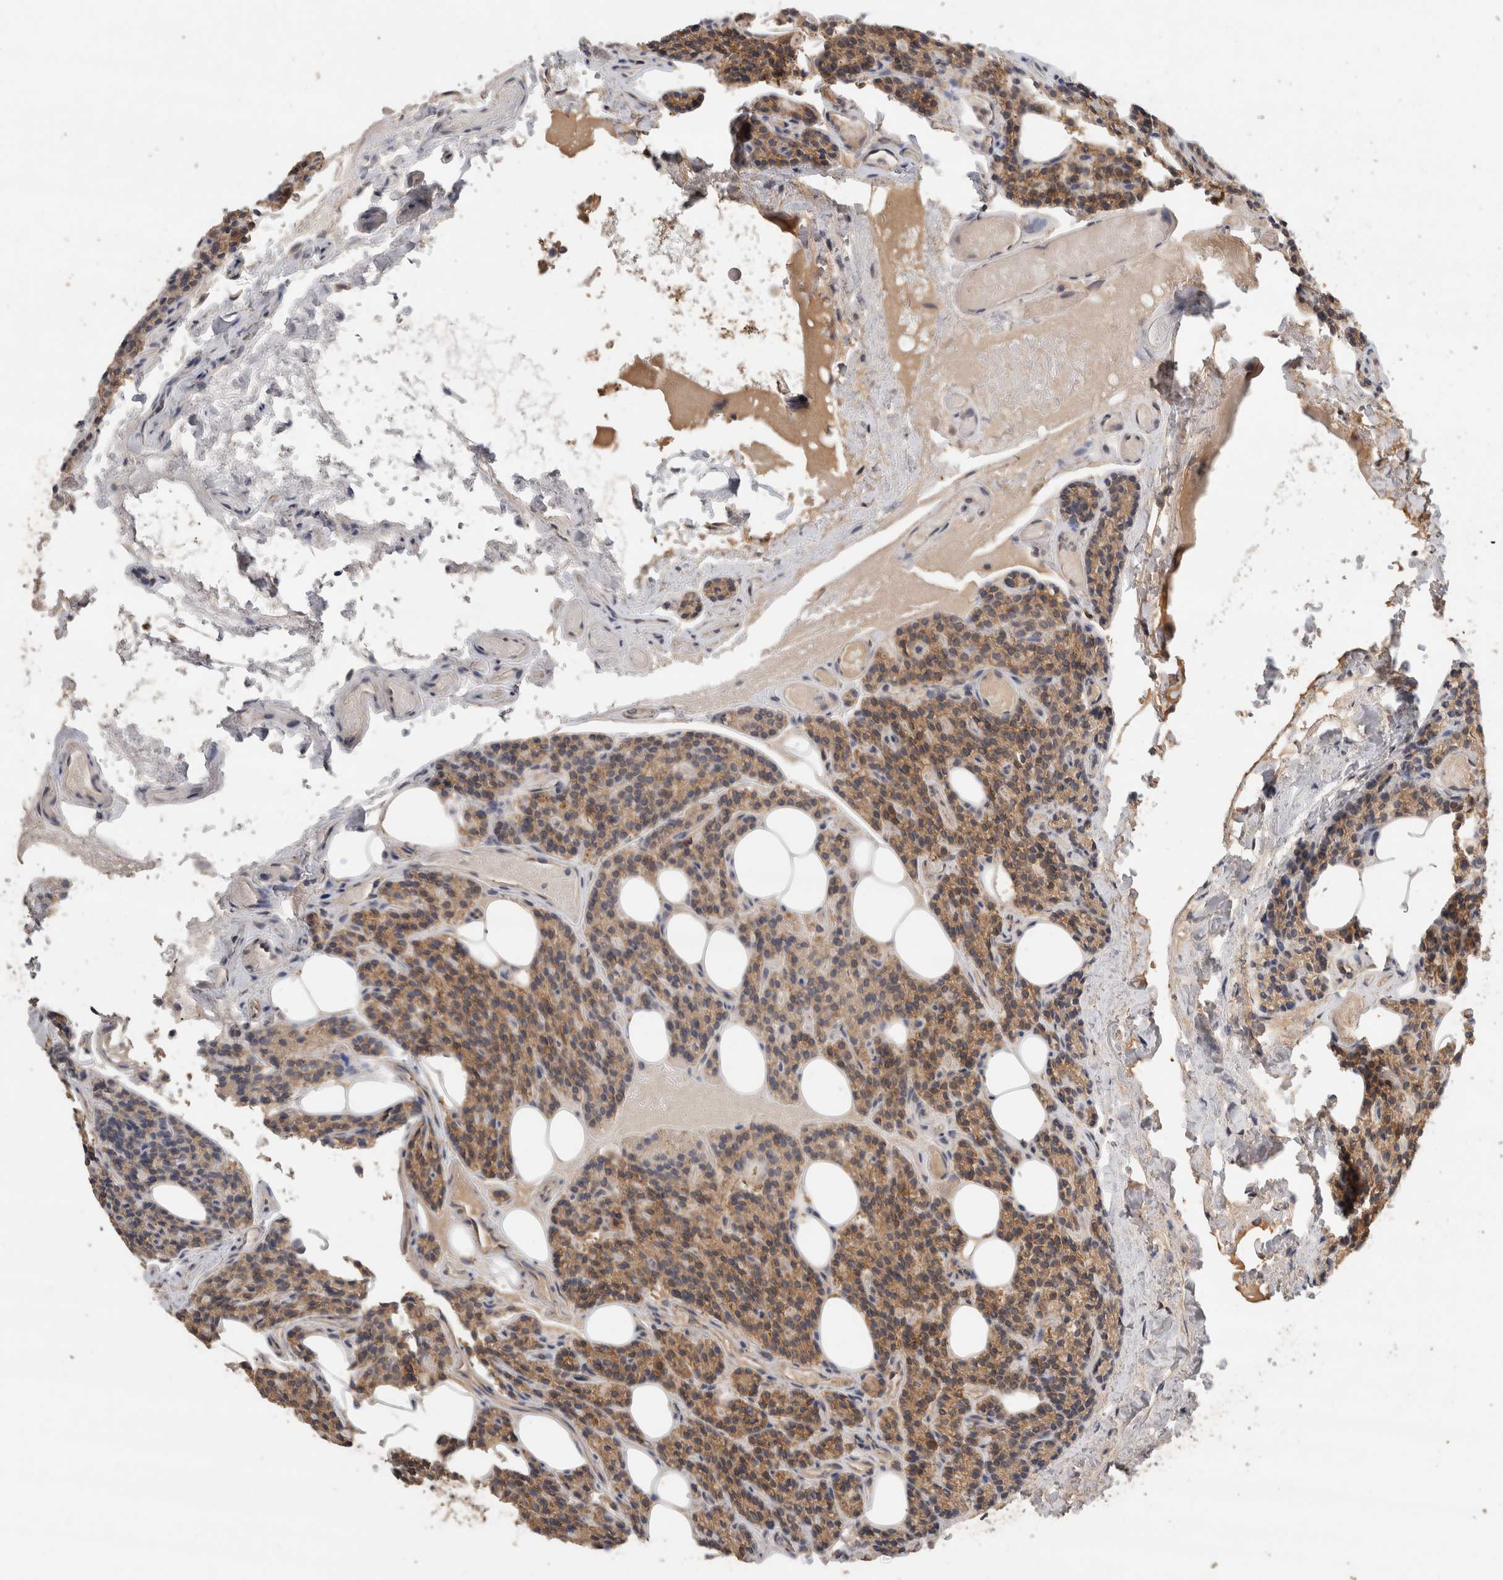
{"staining": {"intensity": "moderate", "quantity": ">75%", "location": "cytoplasmic/membranous"}, "tissue": "parathyroid gland", "cell_type": "Glandular cells", "image_type": "normal", "snomed": [{"axis": "morphology", "description": "Normal tissue, NOS"}, {"axis": "topography", "description": "Parathyroid gland"}], "caption": "Benign parathyroid gland displays moderate cytoplasmic/membranous staining in about >75% of glandular cells, visualized by immunohistochemistry.", "gene": "EIF4G3", "patient": {"sex": "female", "age": 85}}